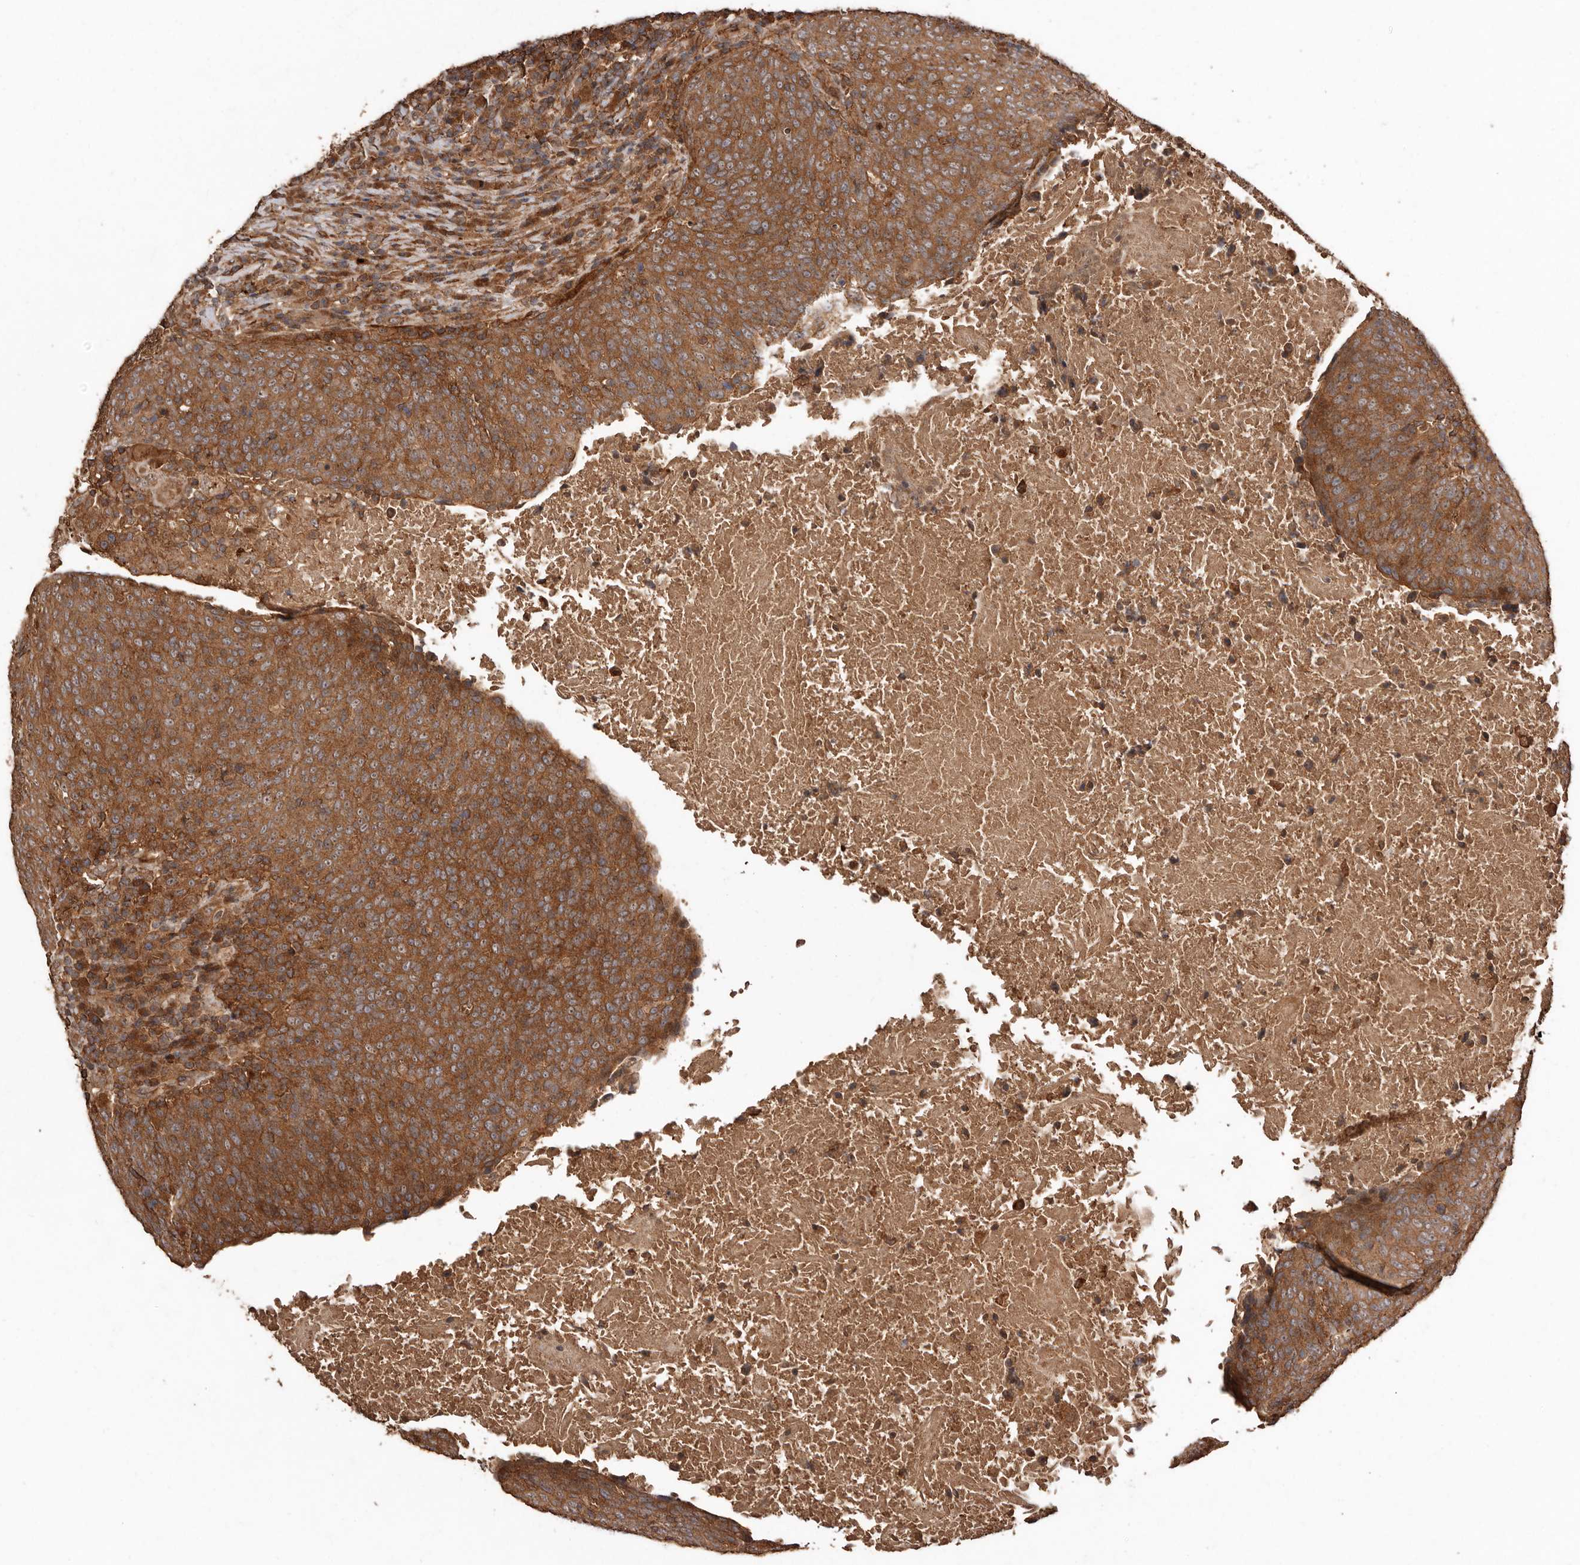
{"staining": {"intensity": "strong", "quantity": ">75%", "location": "cytoplasmic/membranous"}, "tissue": "head and neck cancer", "cell_type": "Tumor cells", "image_type": "cancer", "snomed": [{"axis": "morphology", "description": "Squamous cell carcinoma, NOS"}, {"axis": "morphology", "description": "Squamous cell carcinoma, metastatic, NOS"}, {"axis": "topography", "description": "Lymph node"}, {"axis": "topography", "description": "Head-Neck"}], "caption": "Head and neck cancer (squamous cell carcinoma) tissue exhibits strong cytoplasmic/membranous expression in about >75% of tumor cells", "gene": "RWDD1", "patient": {"sex": "male", "age": 62}}